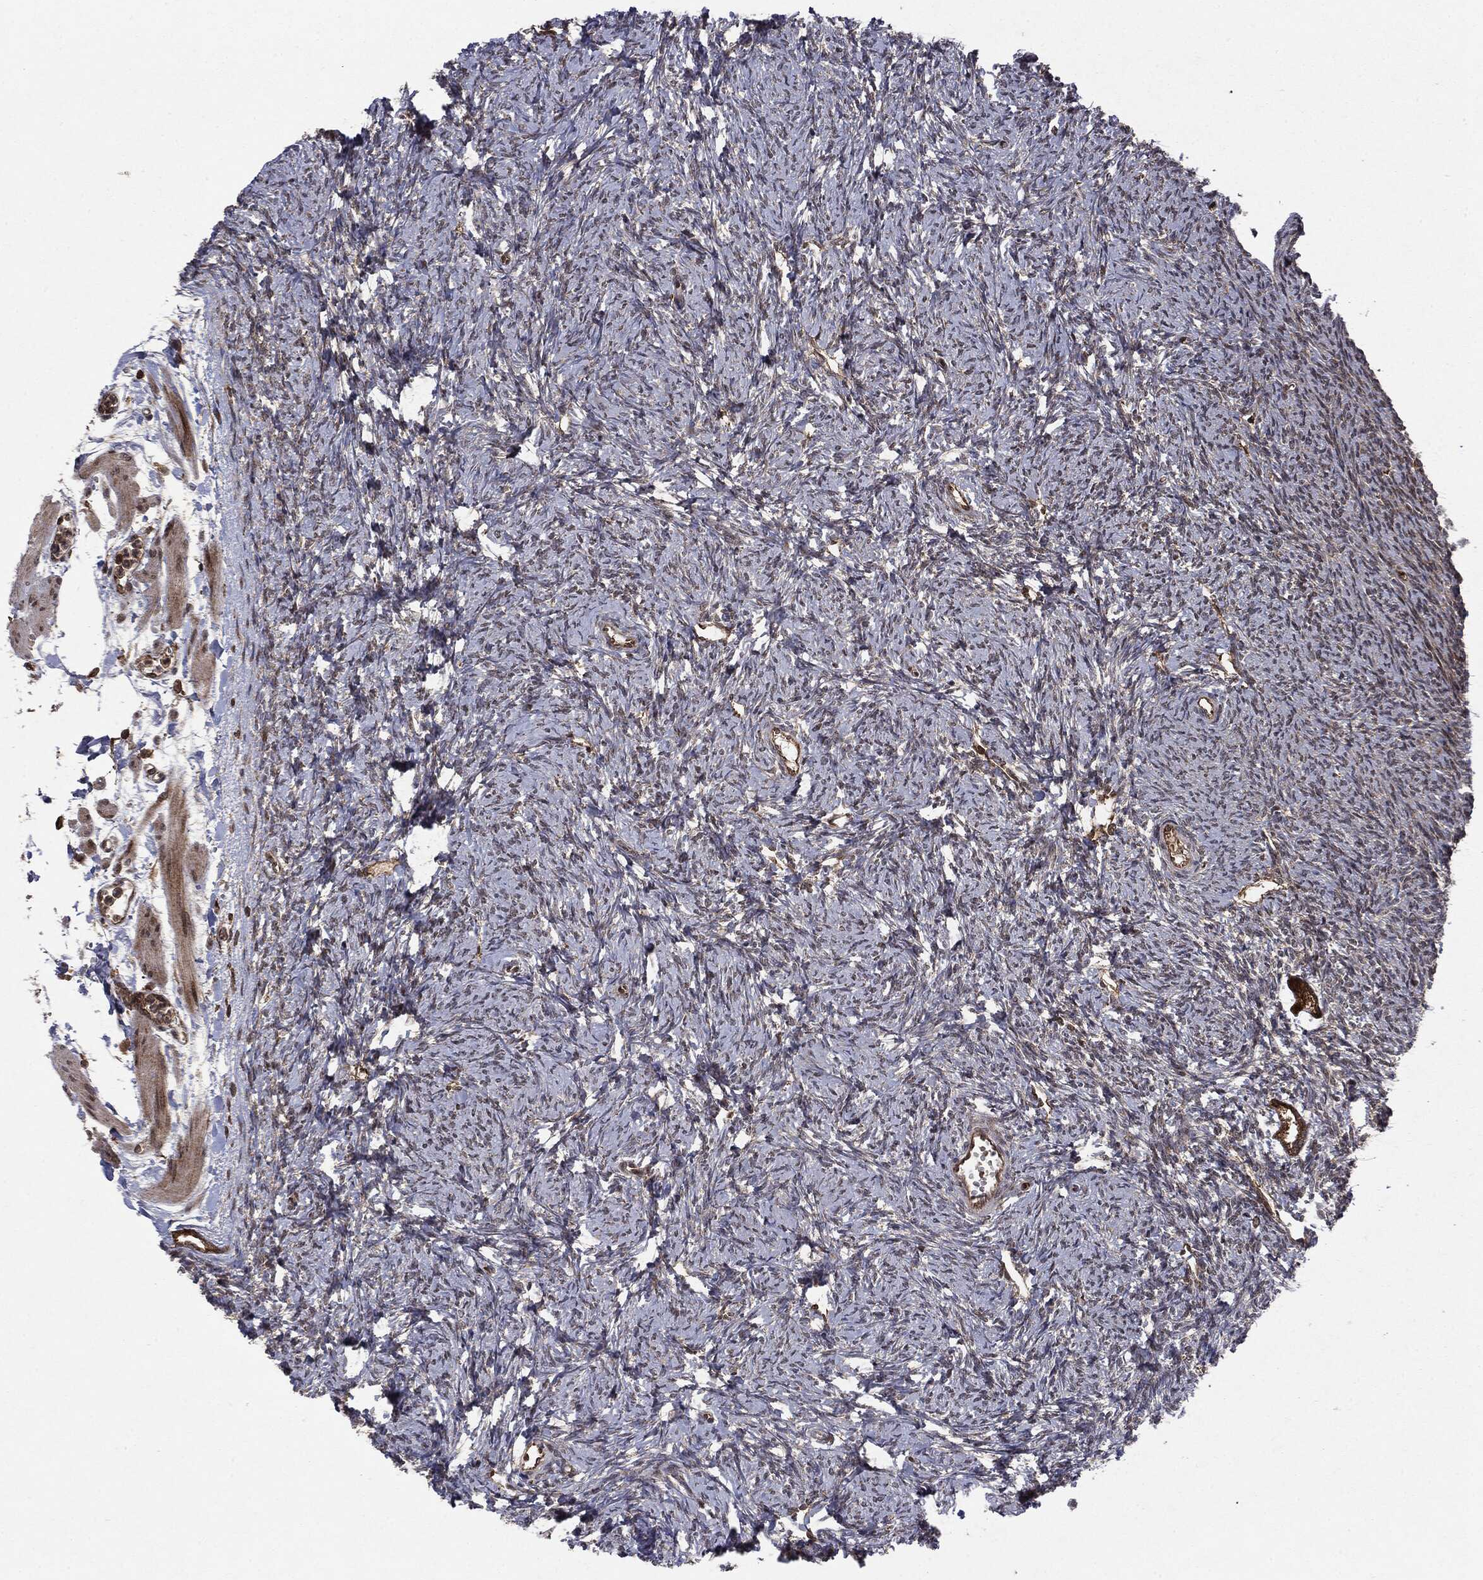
{"staining": {"intensity": "strong", "quantity": ">75%", "location": "cytoplasmic/membranous"}, "tissue": "ovary", "cell_type": "Follicle cells", "image_type": "normal", "snomed": [{"axis": "morphology", "description": "Normal tissue, NOS"}, {"axis": "topography", "description": "Fallopian tube"}, {"axis": "topography", "description": "Ovary"}], "caption": "Protein expression analysis of unremarkable ovary demonstrates strong cytoplasmic/membranous expression in approximately >75% of follicle cells. (brown staining indicates protein expression, while blue staining denotes nuclei).", "gene": "OTUB1", "patient": {"sex": "female", "age": 33}}